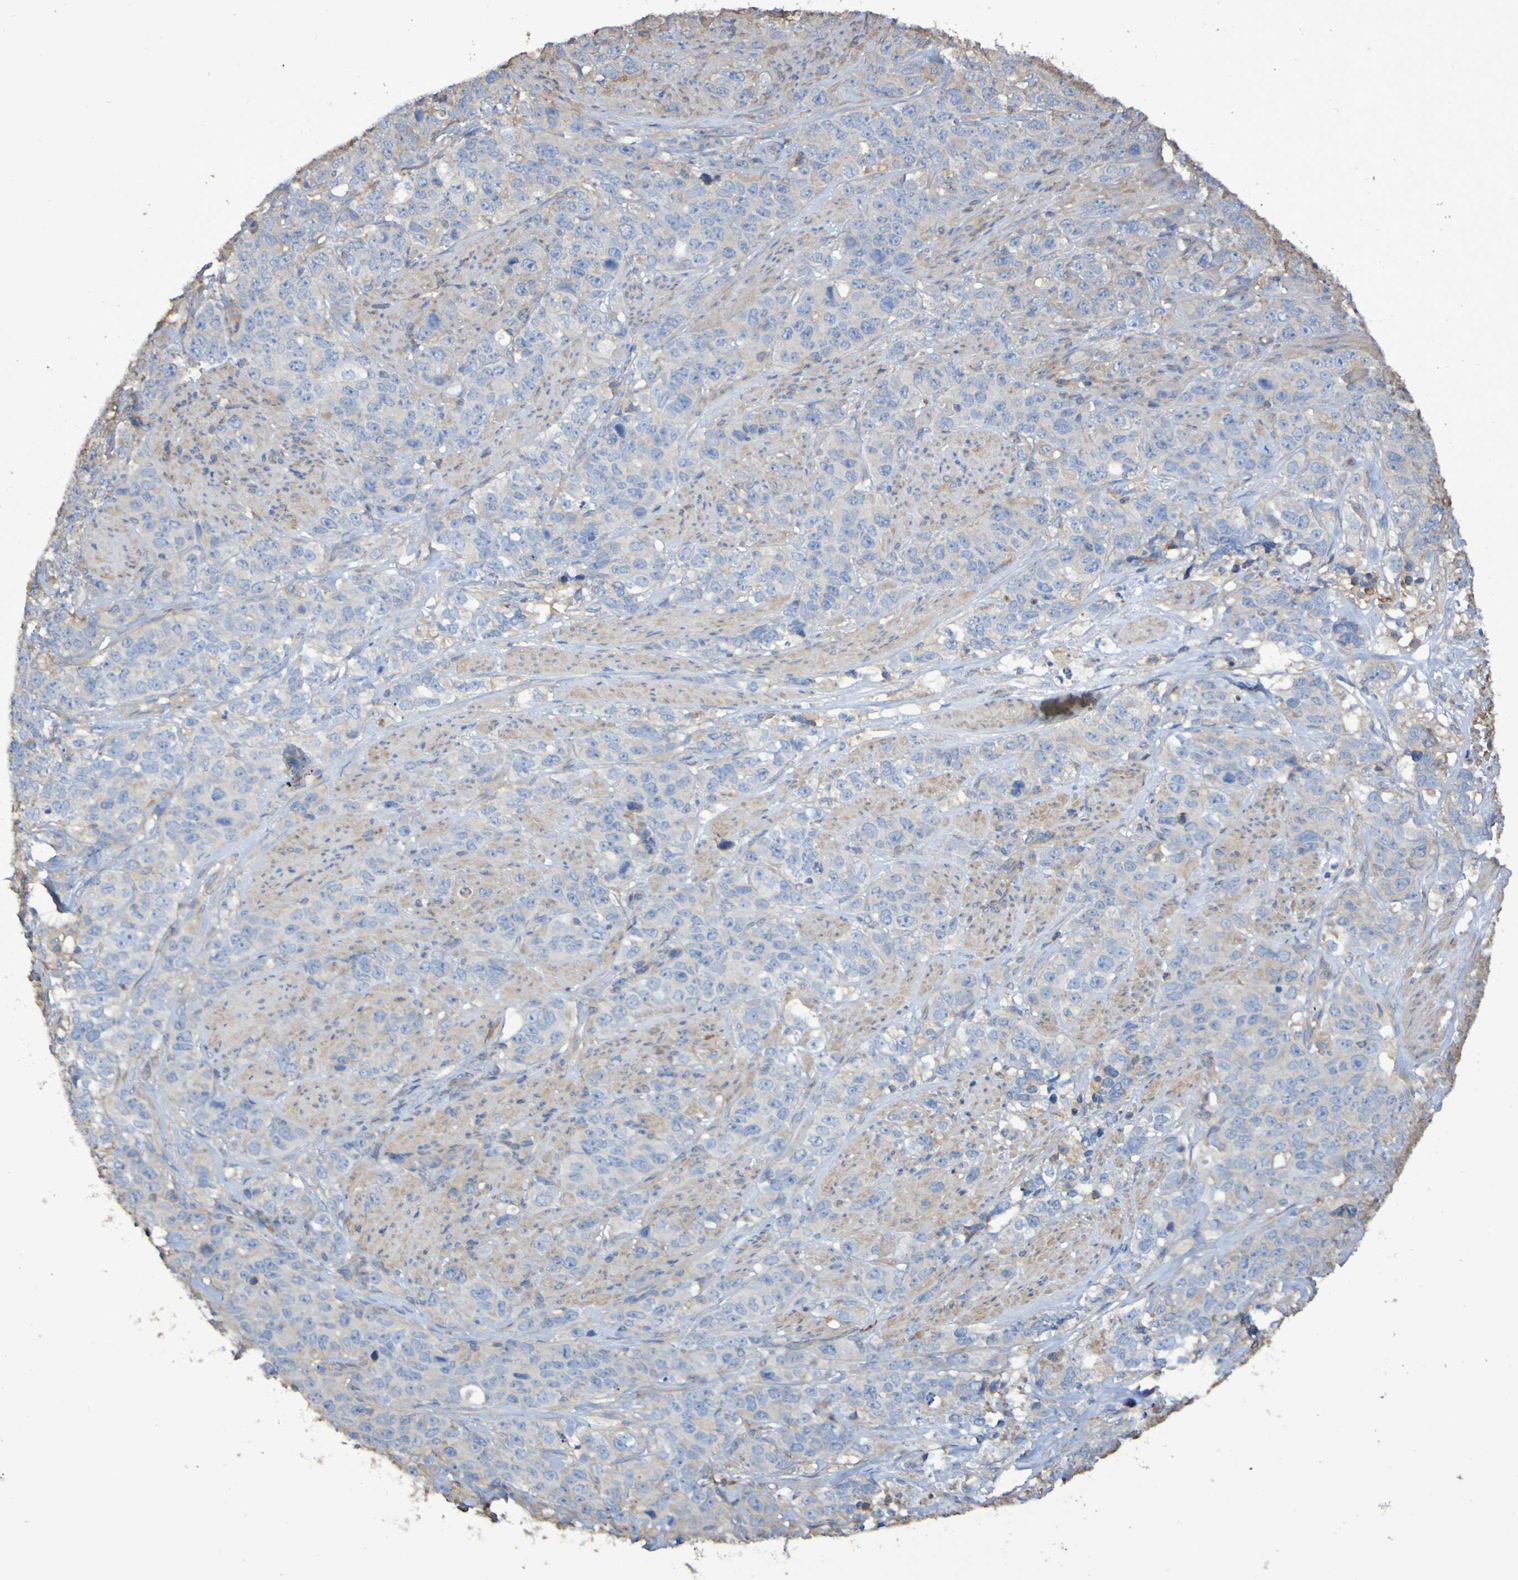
{"staining": {"intensity": "negative", "quantity": "none", "location": "none"}, "tissue": "stomach cancer", "cell_type": "Tumor cells", "image_type": "cancer", "snomed": [{"axis": "morphology", "description": "Adenocarcinoma, NOS"}, {"axis": "topography", "description": "Stomach"}], "caption": "Photomicrograph shows no significant protein positivity in tumor cells of adenocarcinoma (stomach).", "gene": "SYNJ1", "patient": {"sex": "male", "age": 48}}